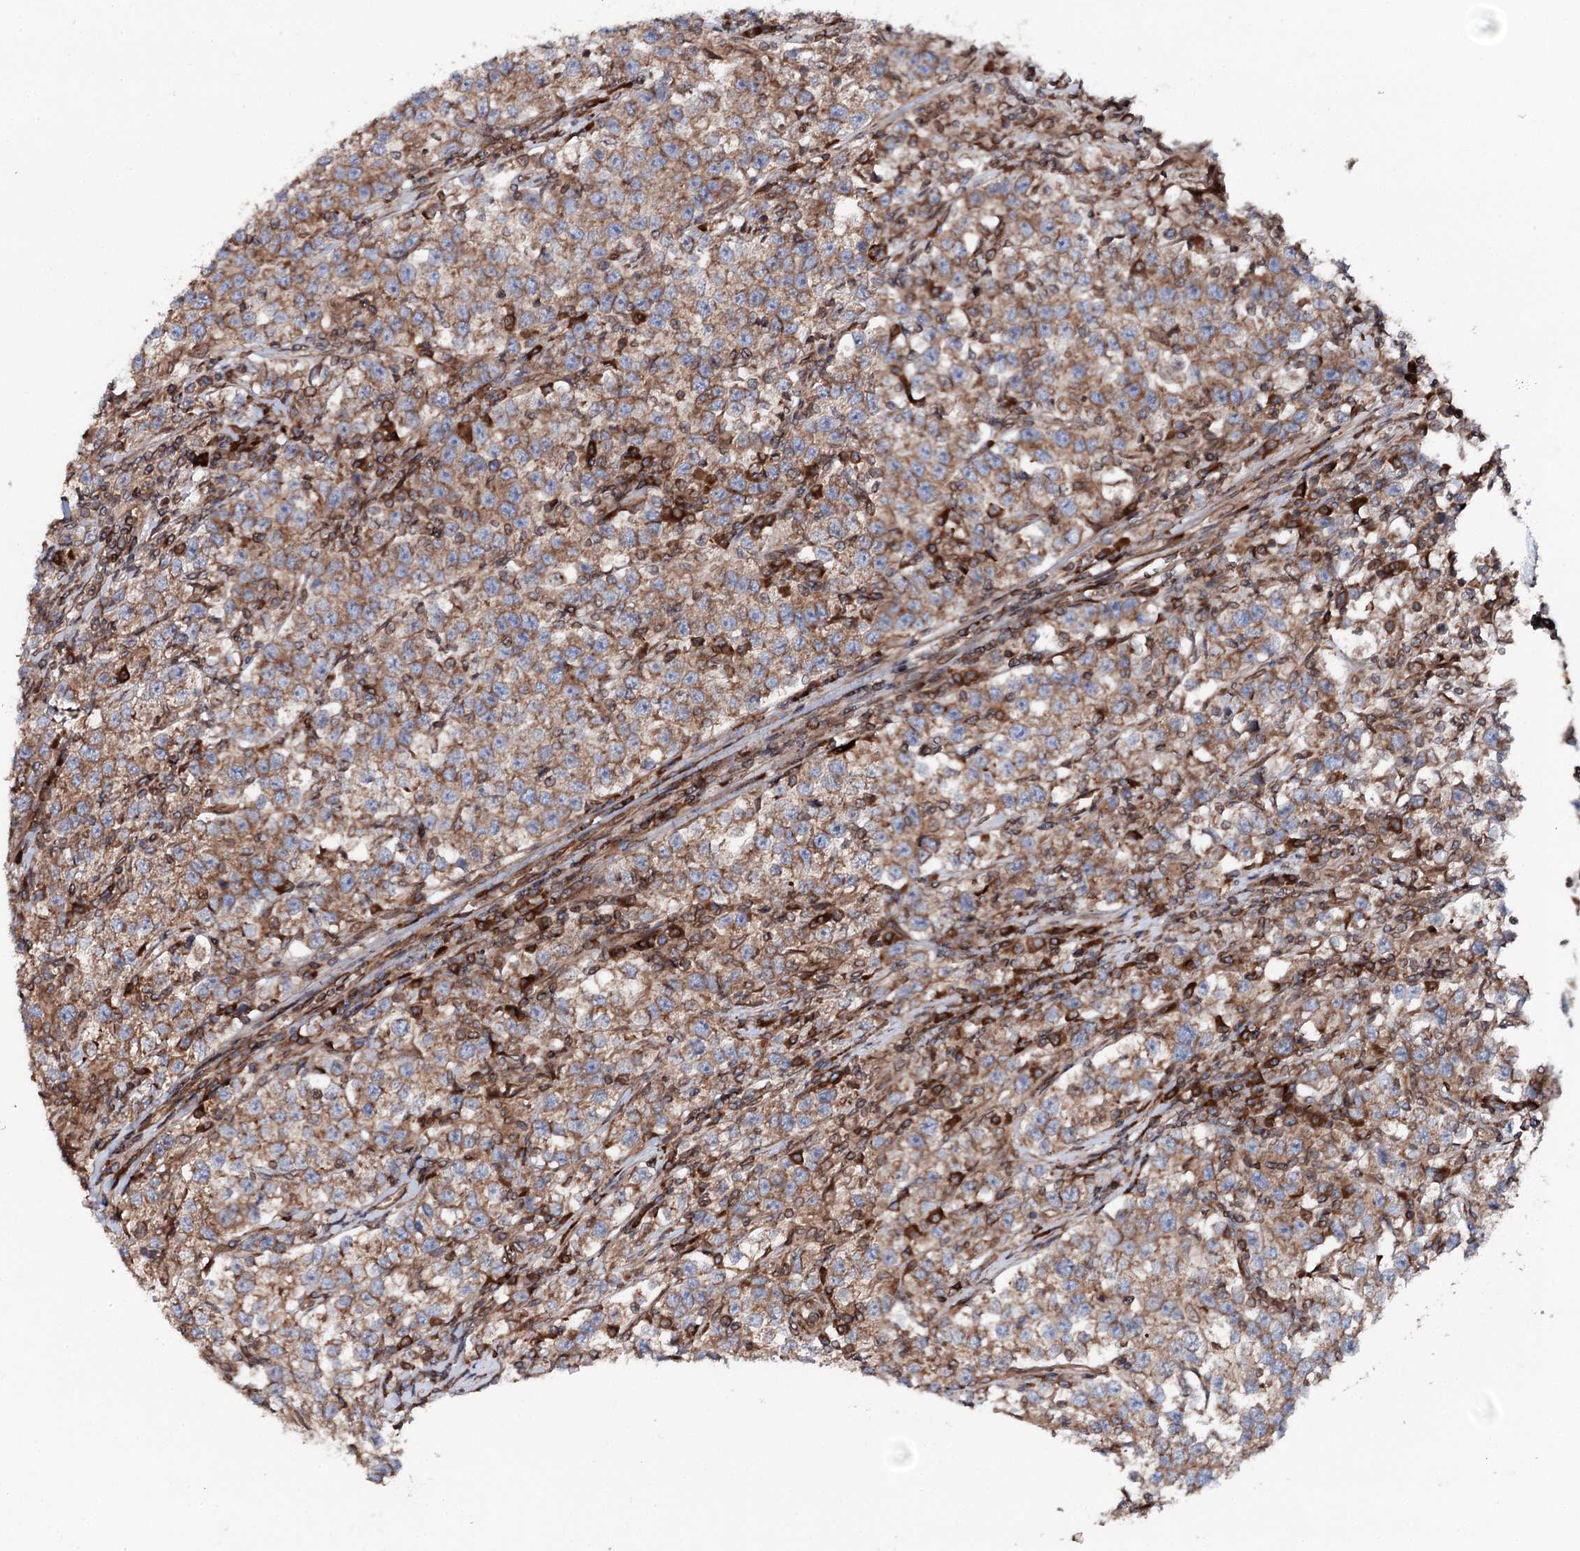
{"staining": {"intensity": "moderate", "quantity": ">75%", "location": "cytoplasmic/membranous"}, "tissue": "testis cancer", "cell_type": "Tumor cells", "image_type": "cancer", "snomed": [{"axis": "morphology", "description": "Normal tissue, NOS"}, {"axis": "morphology", "description": "Seminoma, NOS"}, {"axis": "topography", "description": "Testis"}], "caption": "The photomicrograph exhibits immunohistochemical staining of testis cancer (seminoma). There is moderate cytoplasmic/membranous expression is identified in approximately >75% of tumor cells.", "gene": "FGFR1OP2", "patient": {"sex": "male", "age": 43}}